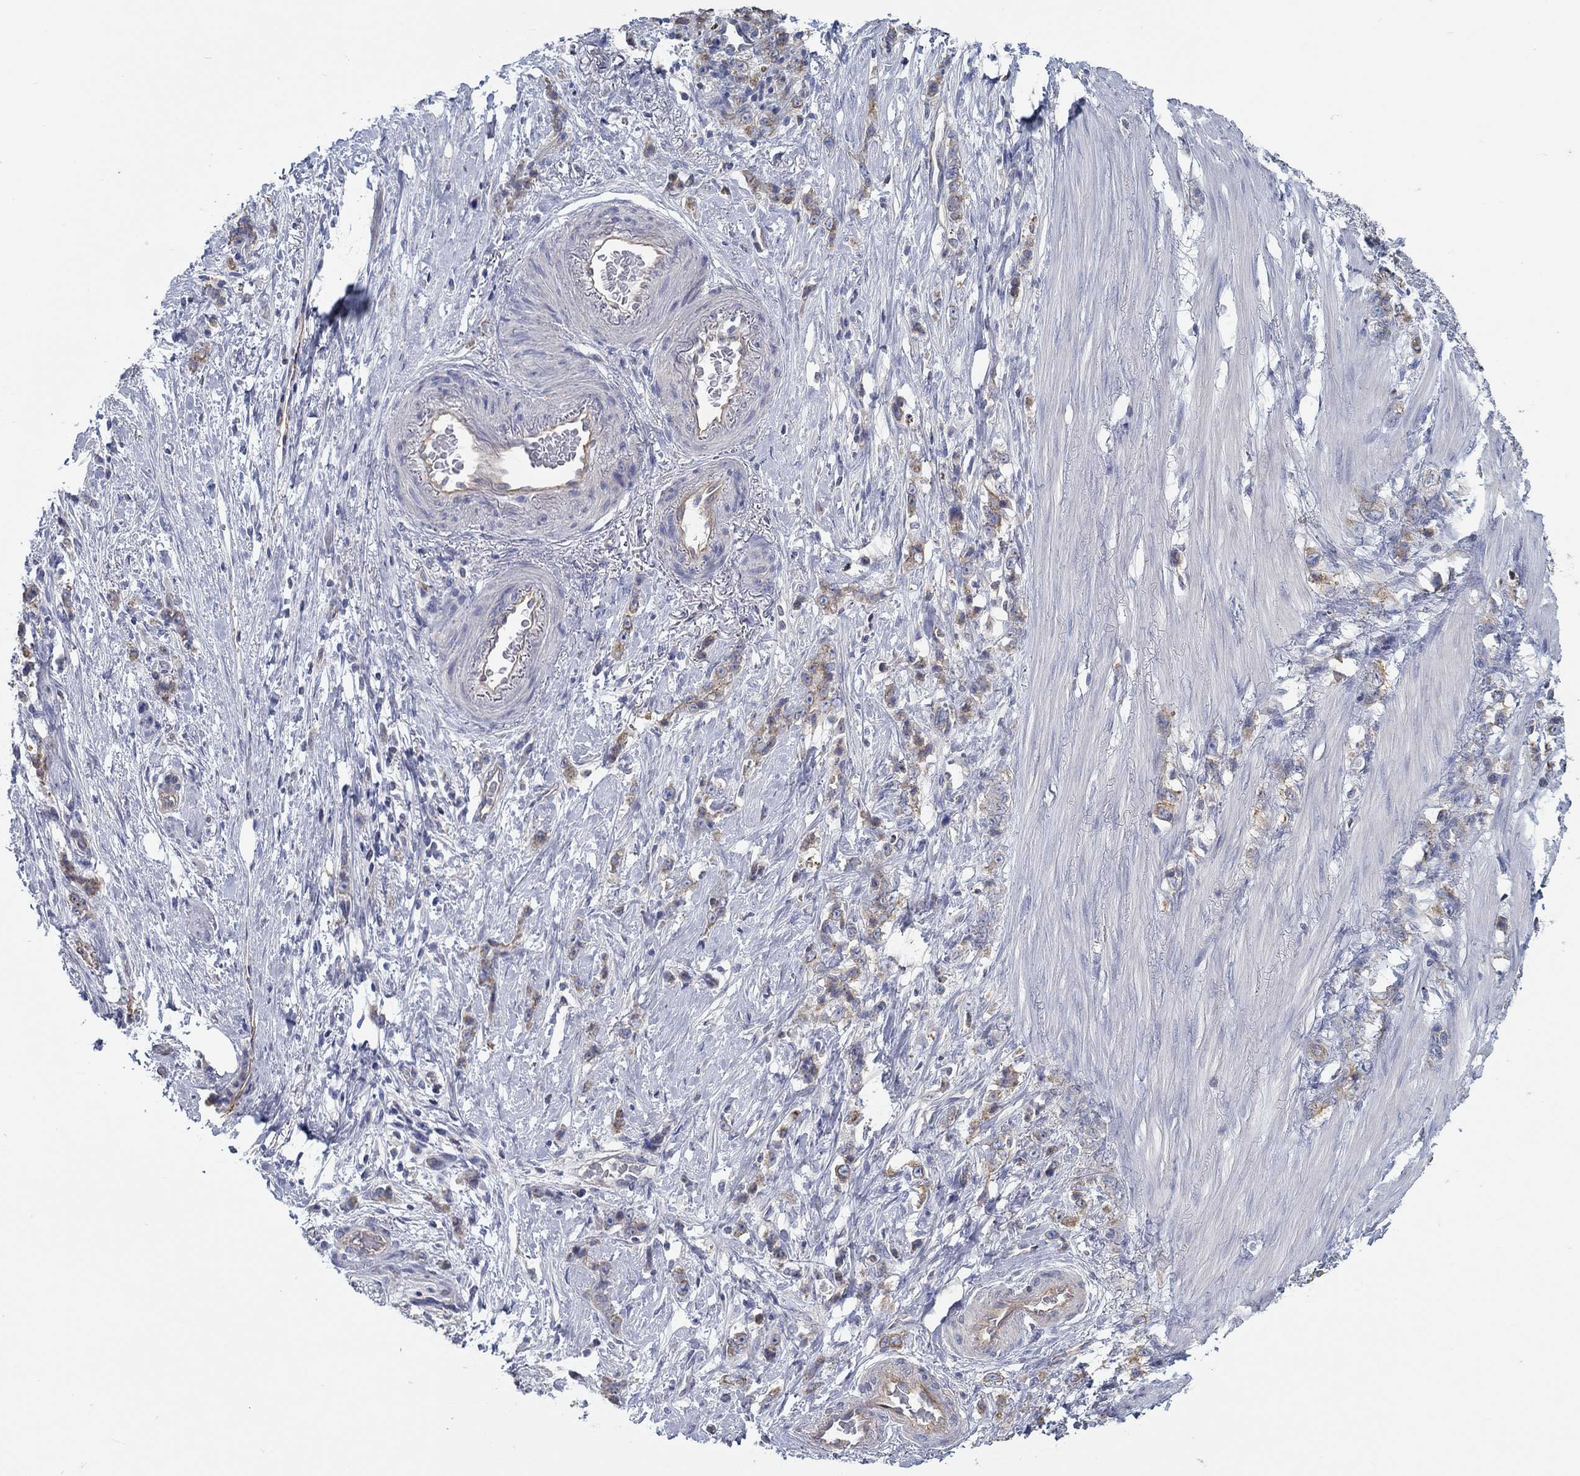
{"staining": {"intensity": "moderate", "quantity": "25%-75%", "location": "cytoplasmic/membranous"}, "tissue": "stomach cancer", "cell_type": "Tumor cells", "image_type": "cancer", "snomed": [{"axis": "morphology", "description": "Adenocarcinoma, NOS"}, {"axis": "topography", "description": "Stomach, lower"}], "caption": "A brown stain shows moderate cytoplasmic/membranous positivity of a protein in stomach adenocarcinoma tumor cells.", "gene": "BBOF1", "patient": {"sex": "male", "age": 88}}